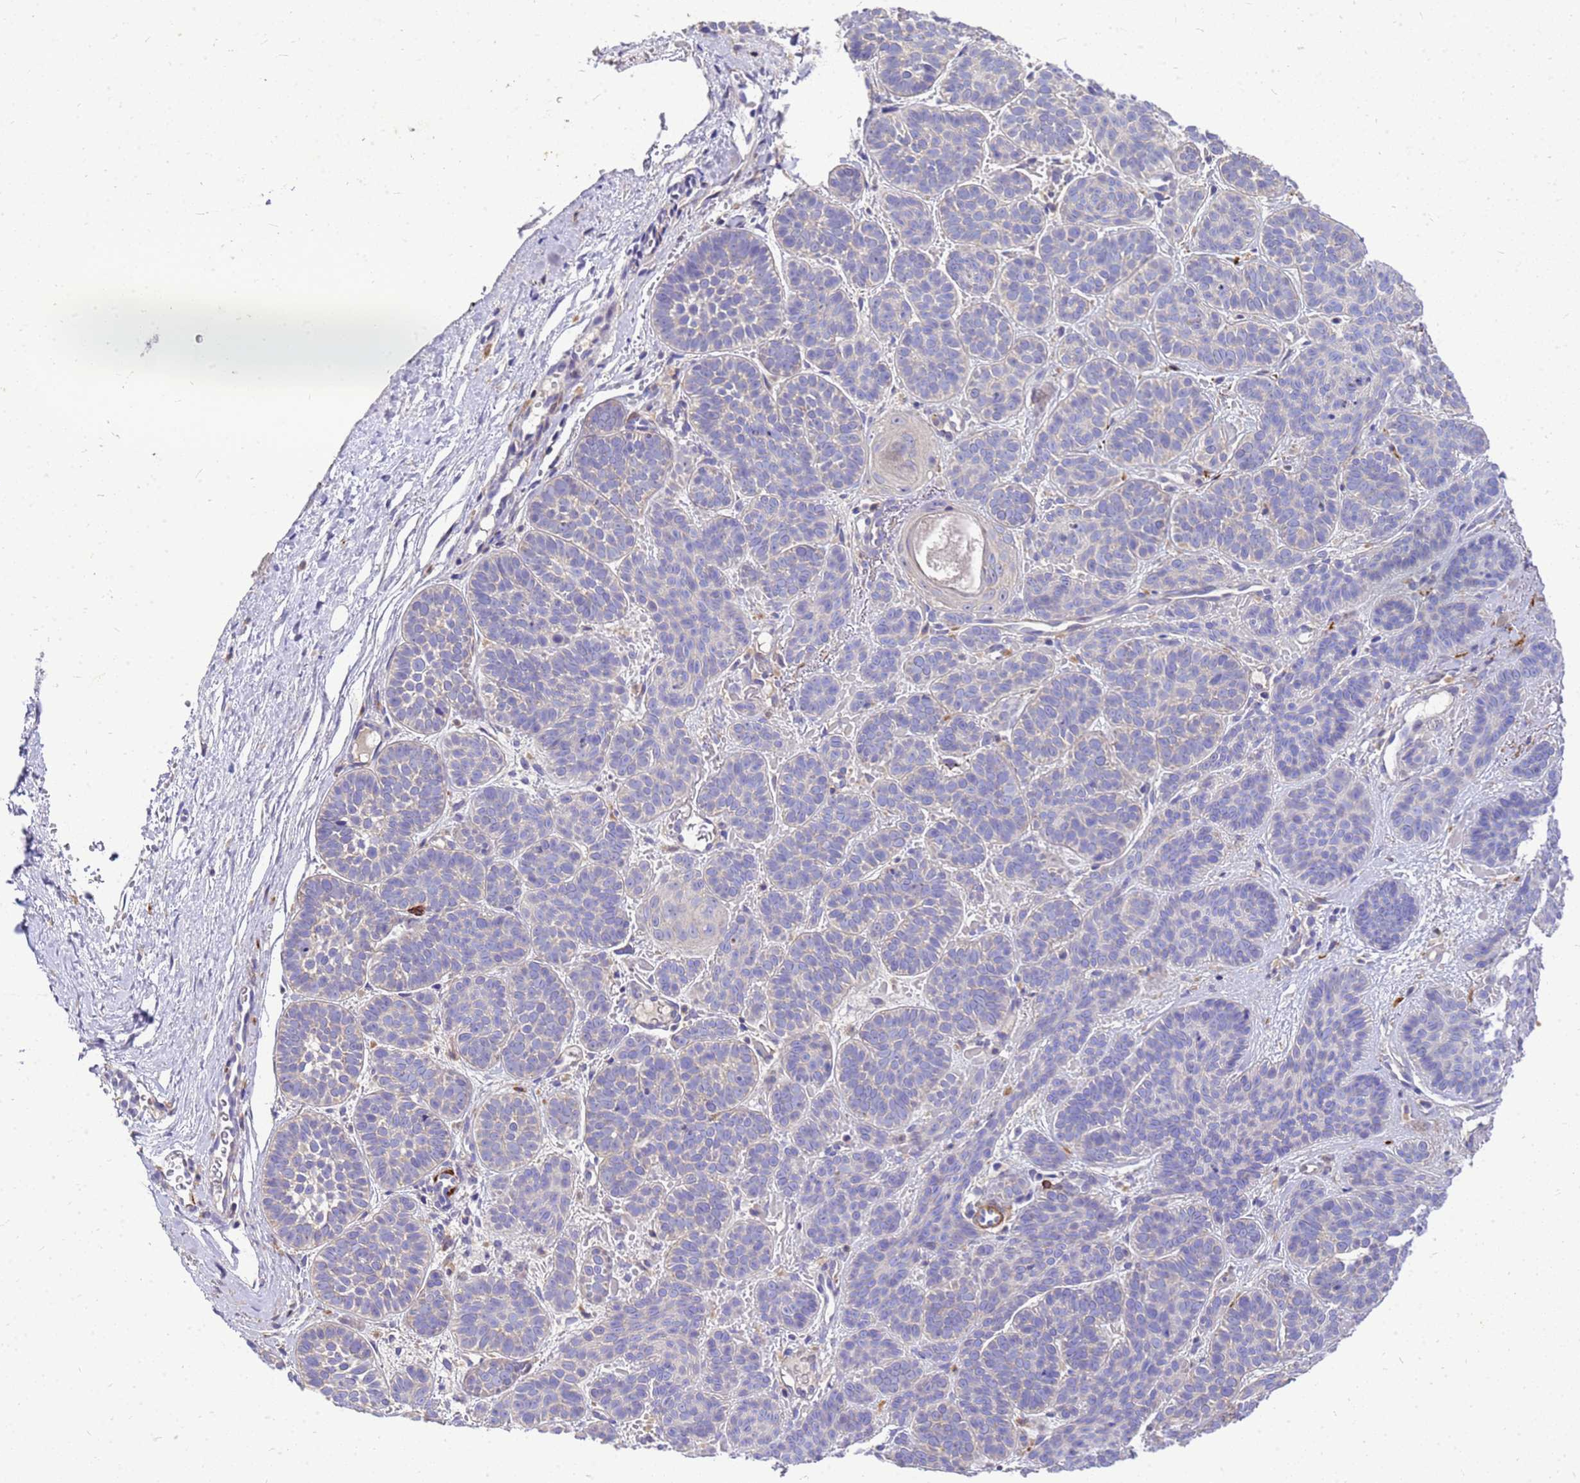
{"staining": {"intensity": "negative", "quantity": "none", "location": "none"}, "tissue": "skin cancer", "cell_type": "Tumor cells", "image_type": "cancer", "snomed": [{"axis": "morphology", "description": "Basal cell carcinoma"}, {"axis": "topography", "description": "Skin"}], "caption": "Tumor cells are negative for brown protein staining in basal cell carcinoma (skin).", "gene": "POP7", "patient": {"sex": "male", "age": 85}}